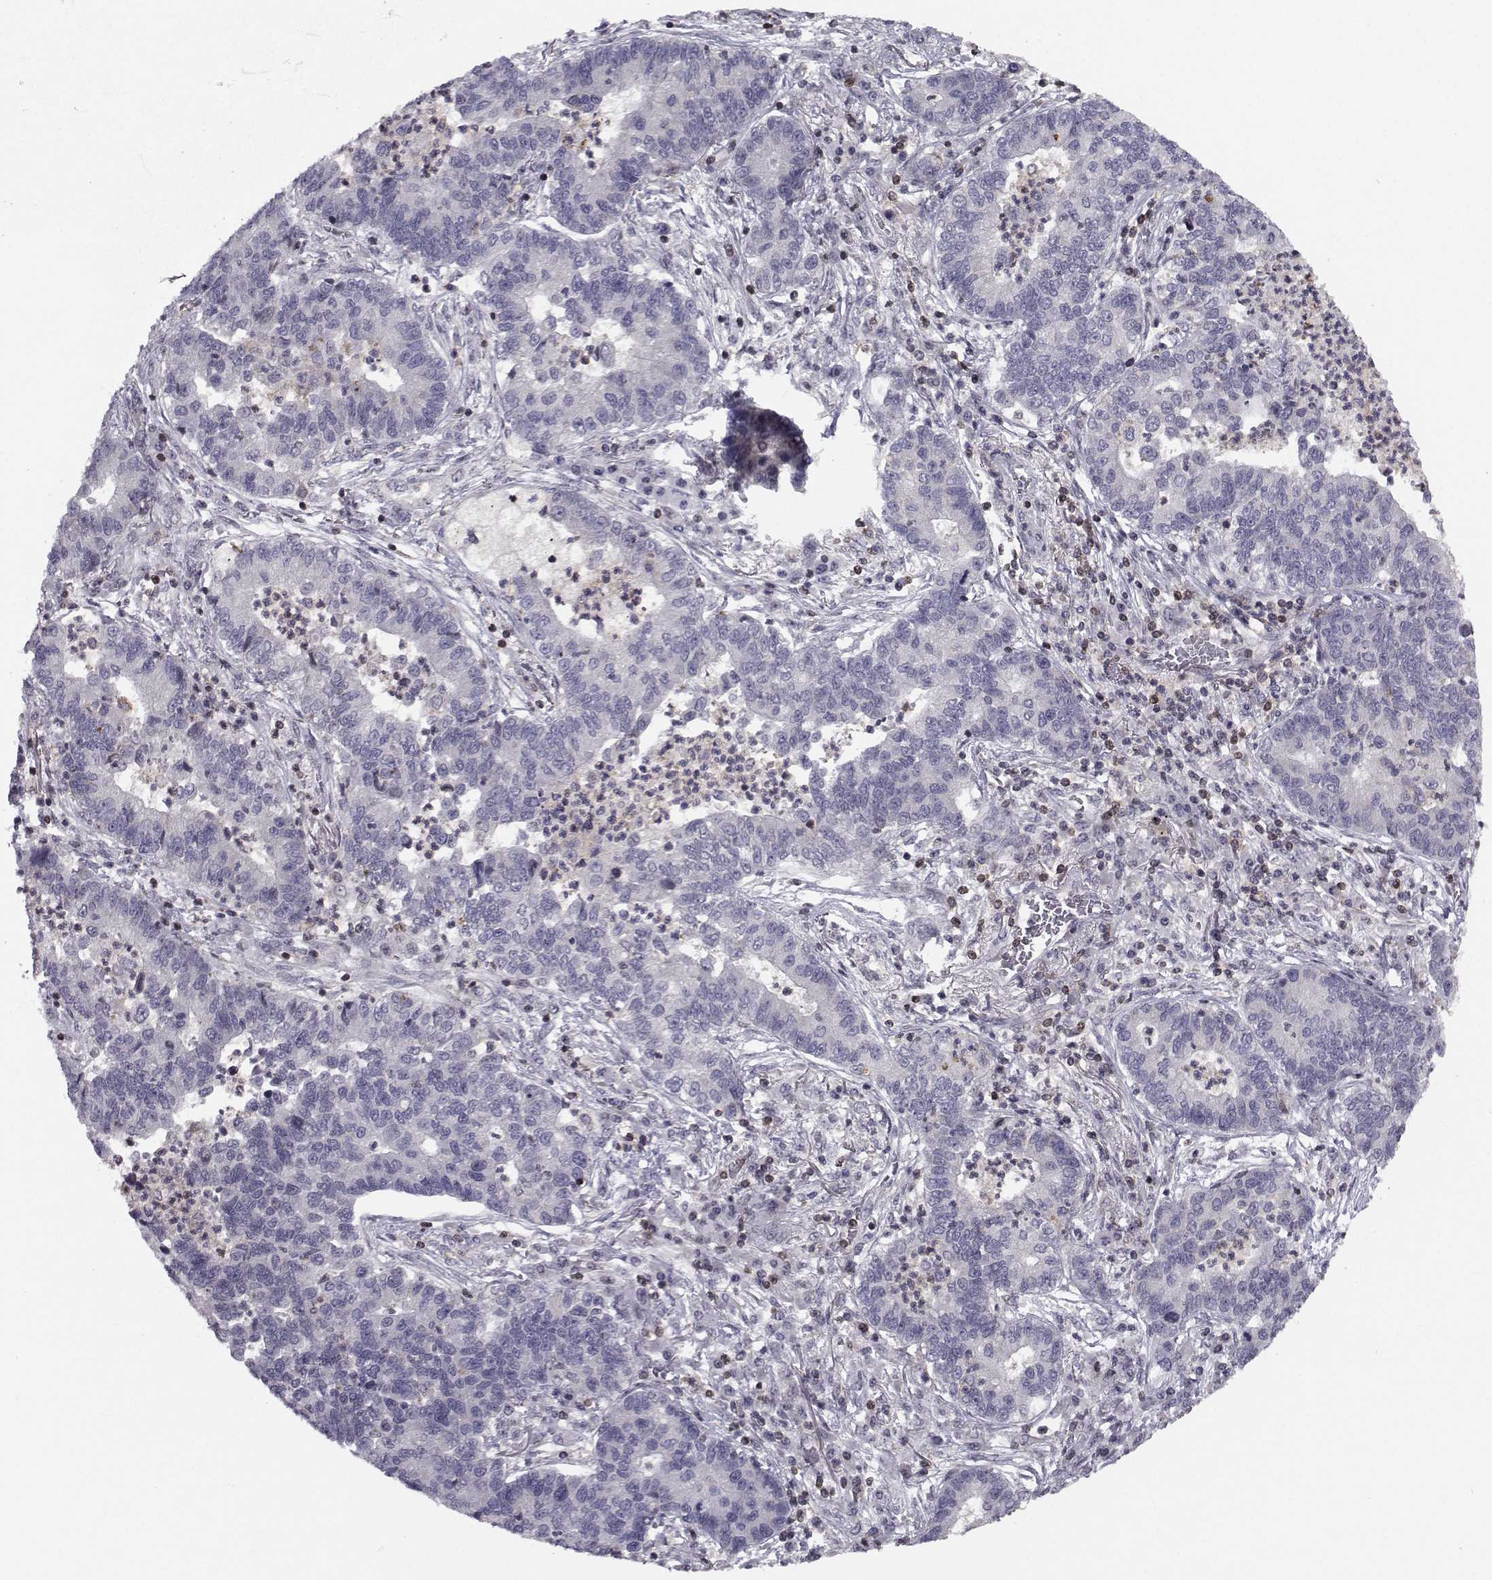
{"staining": {"intensity": "negative", "quantity": "none", "location": "none"}, "tissue": "lung cancer", "cell_type": "Tumor cells", "image_type": "cancer", "snomed": [{"axis": "morphology", "description": "Adenocarcinoma, NOS"}, {"axis": "topography", "description": "Lung"}], "caption": "Lung cancer (adenocarcinoma) was stained to show a protein in brown. There is no significant staining in tumor cells. Nuclei are stained in blue.", "gene": "PCP4L1", "patient": {"sex": "female", "age": 57}}